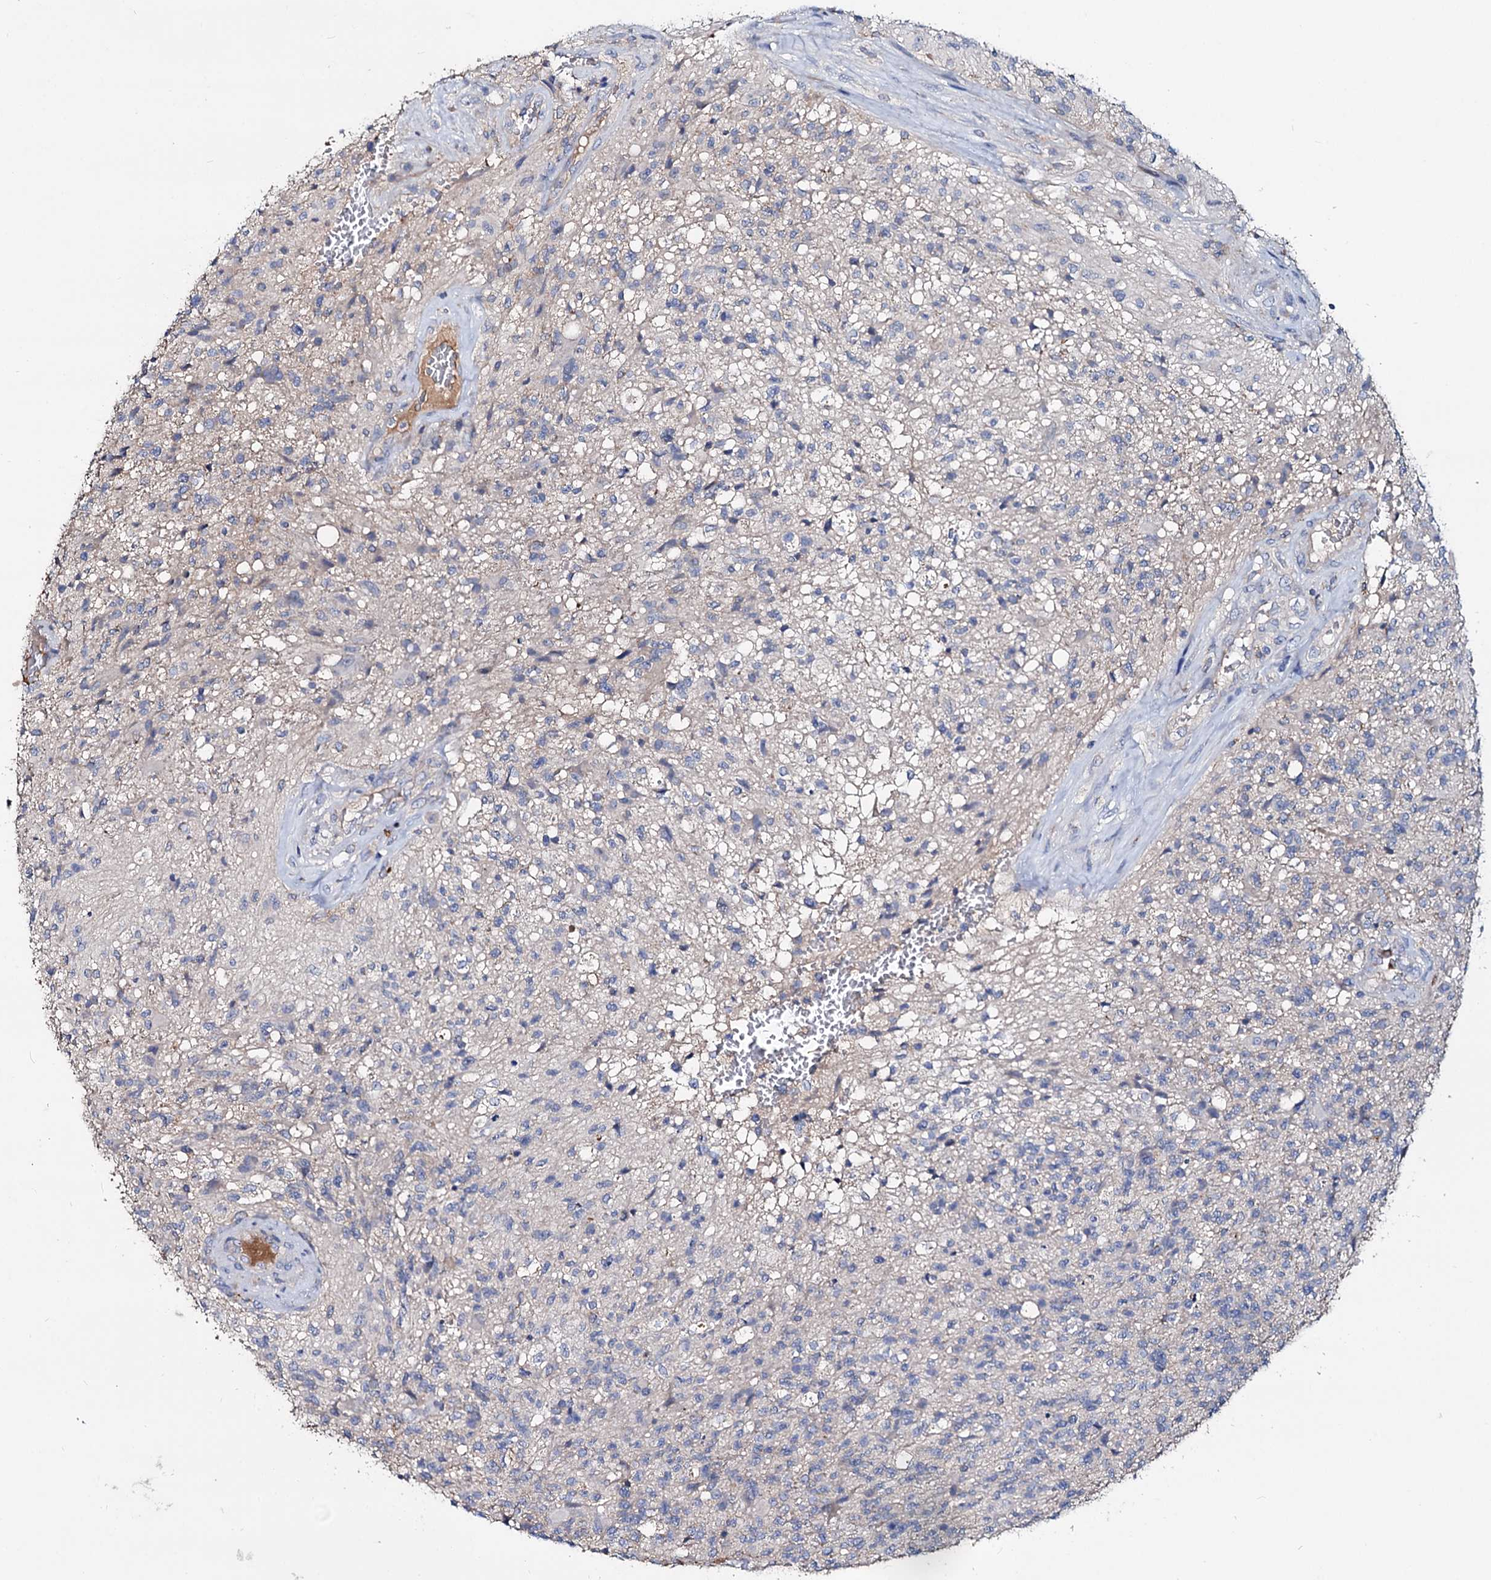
{"staining": {"intensity": "negative", "quantity": "none", "location": "none"}, "tissue": "glioma", "cell_type": "Tumor cells", "image_type": "cancer", "snomed": [{"axis": "morphology", "description": "Glioma, malignant, High grade"}, {"axis": "topography", "description": "Brain"}], "caption": "IHC micrograph of neoplastic tissue: malignant glioma (high-grade) stained with DAB shows no significant protein positivity in tumor cells. (DAB immunohistochemistry, high magnification).", "gene": "ACY3", "patient": {"sex": "male", "age": 56}}